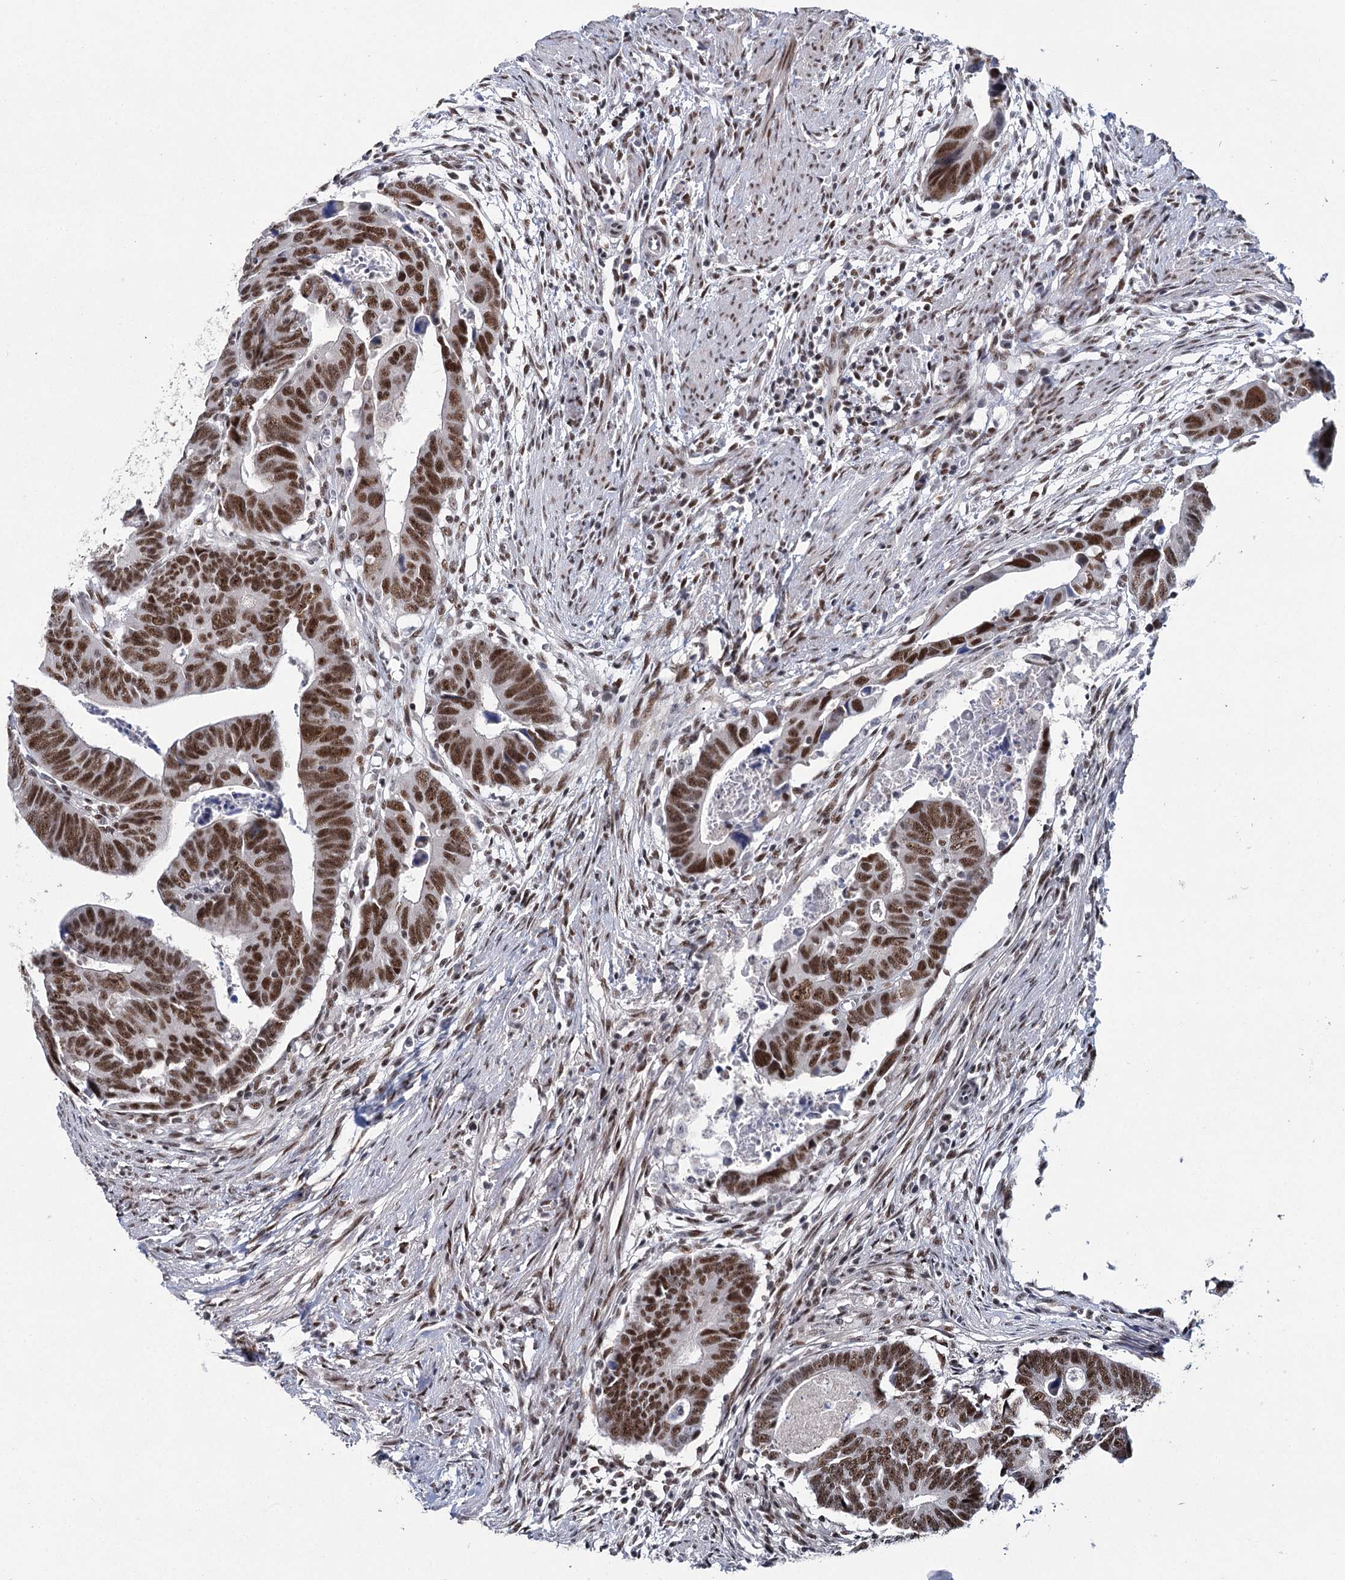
{"staining": {"intensity": "strong", "quantity": ">75%", "location": "nuclear"}, "tissue": "colorectal cancer", "cell_type": "Tumor cells", "image_type": "cancer", "snomed": [{"axis": "morphology", "description": "Adenocarcinoma, NOS"}, {"axis": "topography", "description": "Rectum"}], "caption": "Immunohistochemical staining of human colorectal cancer (adenocarcinoma) demonstrates high levels of strong nuclear protein positivity in approximately >75% of tumor cells. Nuclei are stained in blue.", "gene": "SCAF8", "patient": {"sex": "female", "age": 65}}